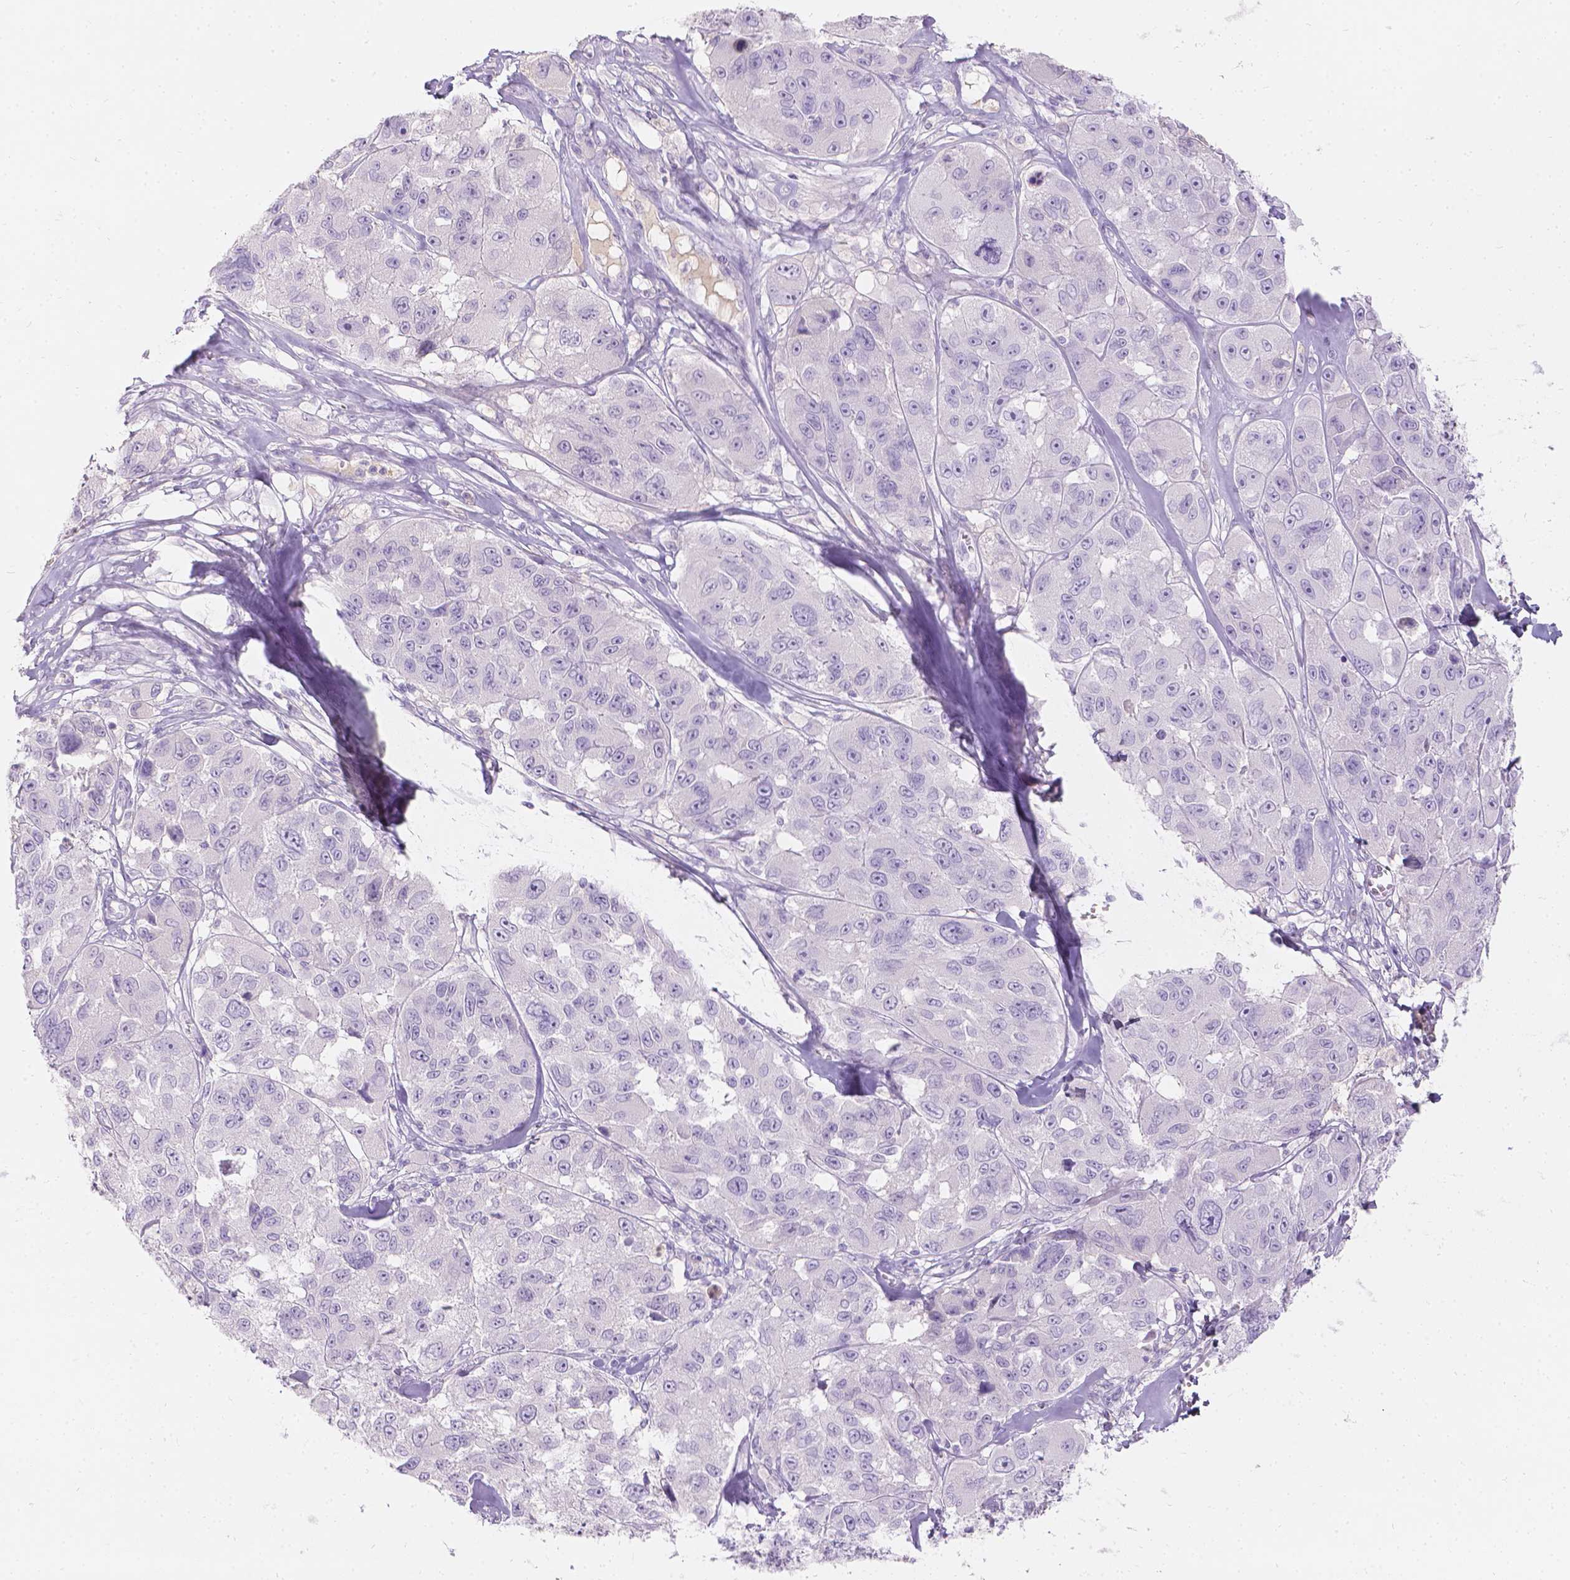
{"staining": {"intensity": "negative", "quantity": "none", "location": "none"}, "tissue": "melanoma", "cell_type": "Tumor cells", "image_type": "cancer", "snomed": [{"axis": "morphology", "description": "Malignant melanoma, NOS"}, {"axis": "topography", "description": "Skin"}], "caption": "Micrograph shows no significant protein positivity in tumor cells of malignant melanoma. (DAB immunohistochemistry (IHC), high magnification).", "gene": "GAL3ST2", "patient": {"sex": "female", "age": 66}}